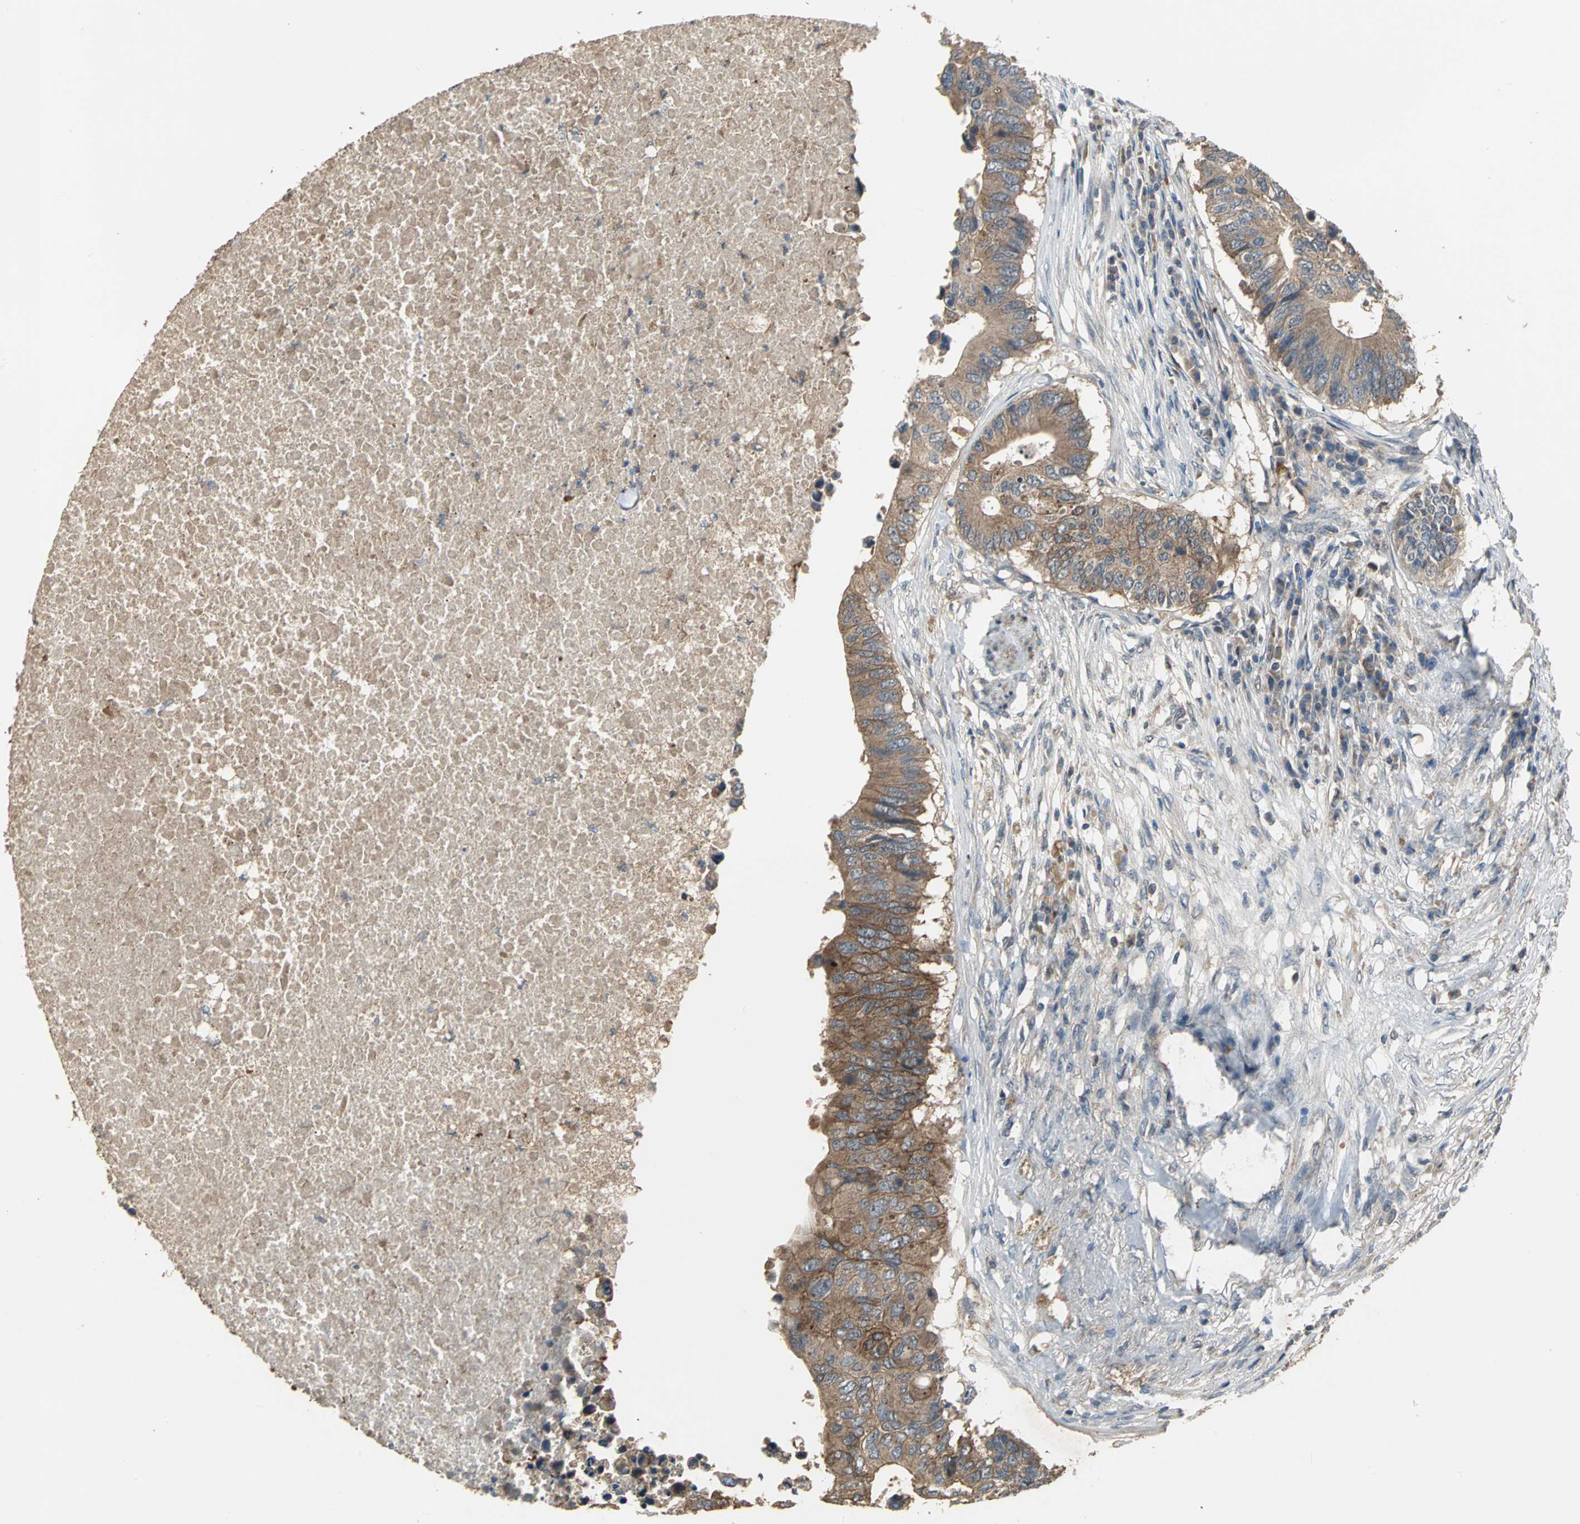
{"staining": {"intensity": "moderate", "quantity": ">75%", "location": "cytoplasmic/membranous"}, "tissue": "colorectal cancer", "cell_type": "Tumor cells", "image_type": "cancer", "snomed": [{"axis": "morphology", "description": "Adenocarcinoma, NOS"}, {"axis": "topography", "description": "Colon"}], "caption": "A high-resolution photomicrograph shows IHC staining of adenocarcinoma (colorectal), which exhibits moderate cytoplasmic/membranous staining in approximately >75% of tumor cells.", "gene": "MET", "patient": {"sex": "male", "age": 71}}